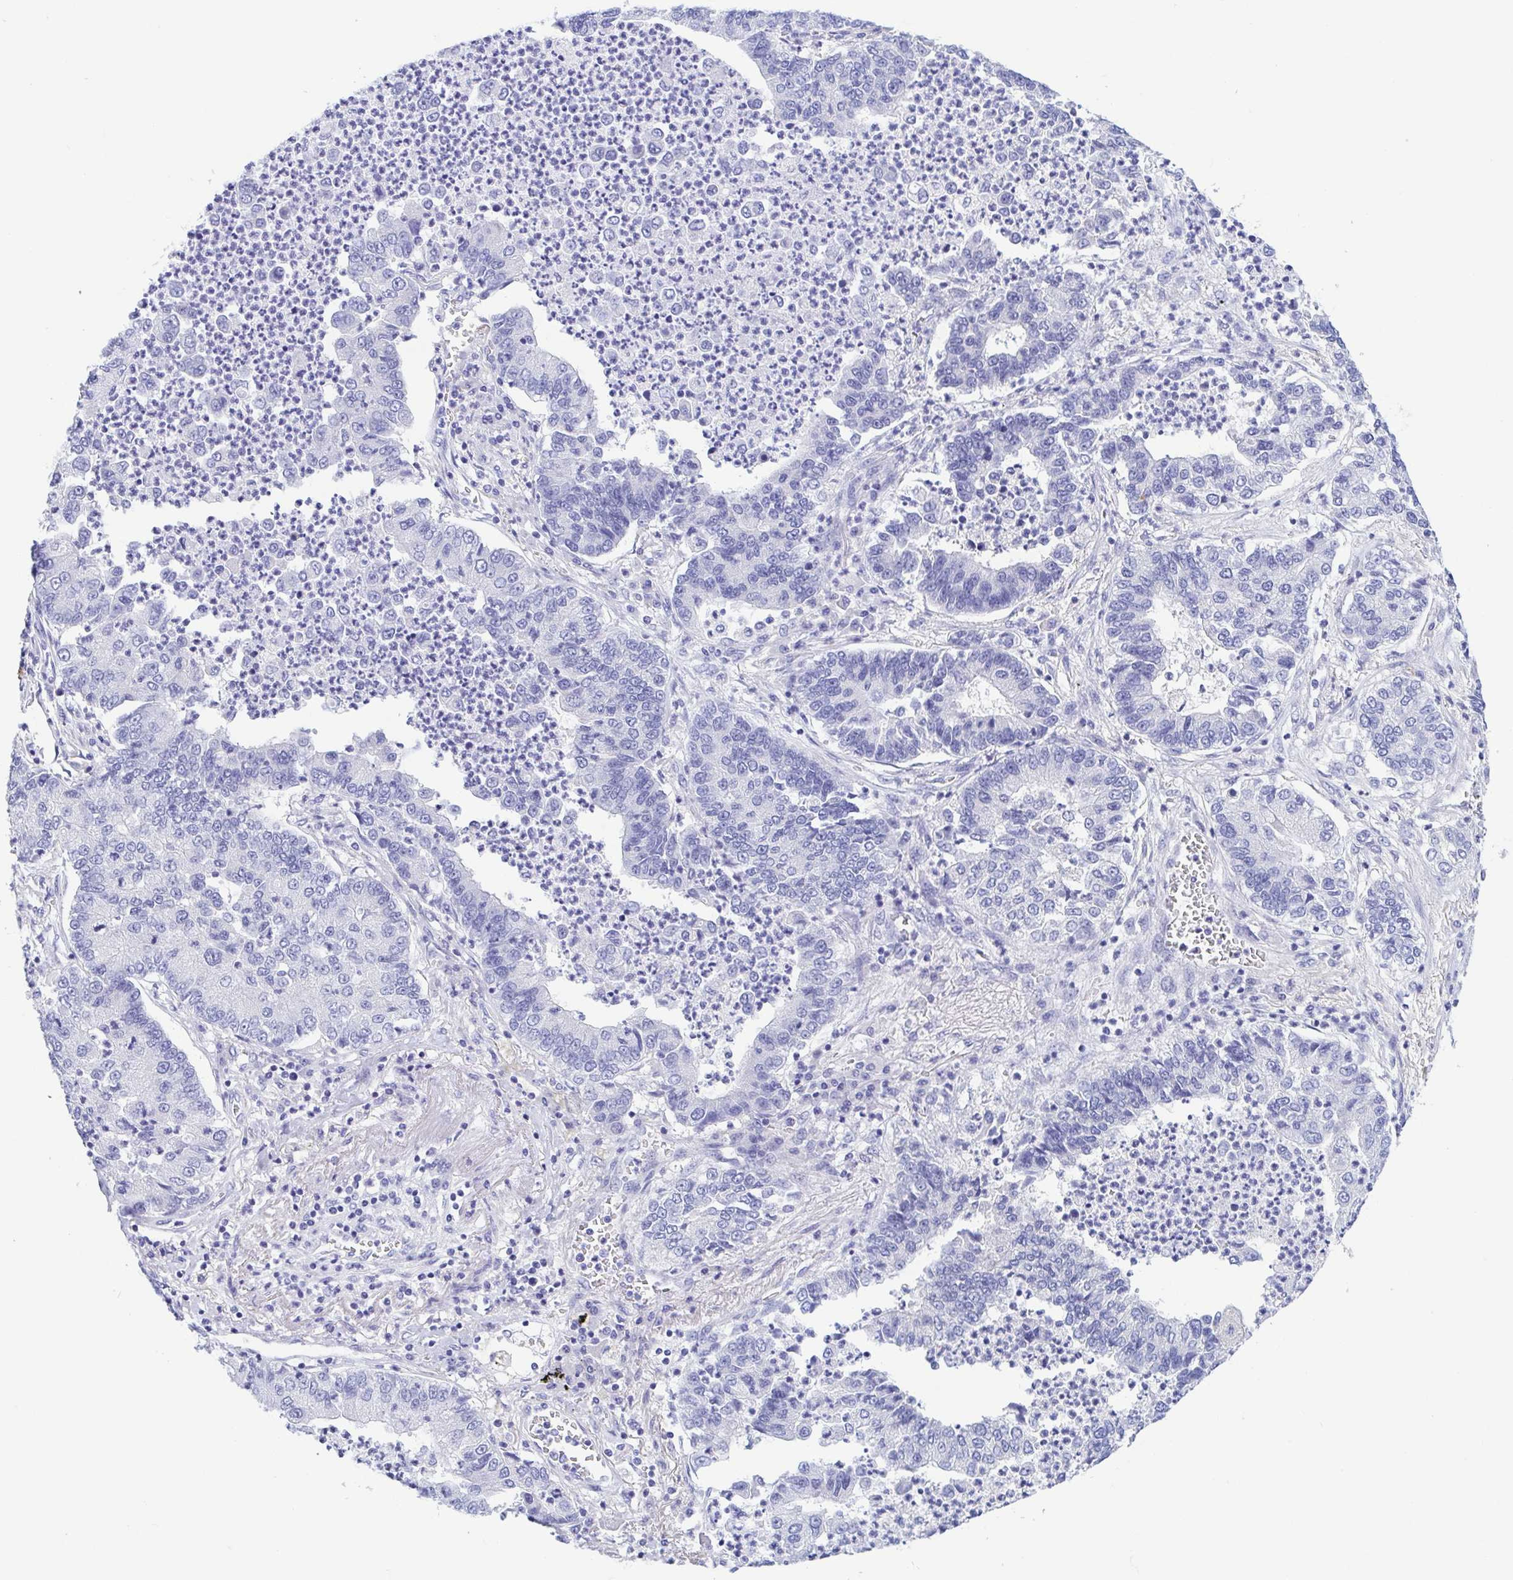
{"staining": {"intensity": "negative", "quantity": "none", "location": "none"}, "tissue": "lung cancer", "cell_type": "Tumor cells", "image_type": "cancer", "snomed": [{"axis": "morphology", "description": "Adenocarcinoma, NOS"}, {"axis": "topography", "description": "Lung"}], "caption": "IHC photomicrograph of neoplastic tissue: lung adenocarcinoma stained with DAB reveals no significant protein positivity in tumor cells.", "gene": "TREH", "patient": {"sex": "female", "age": 57}}